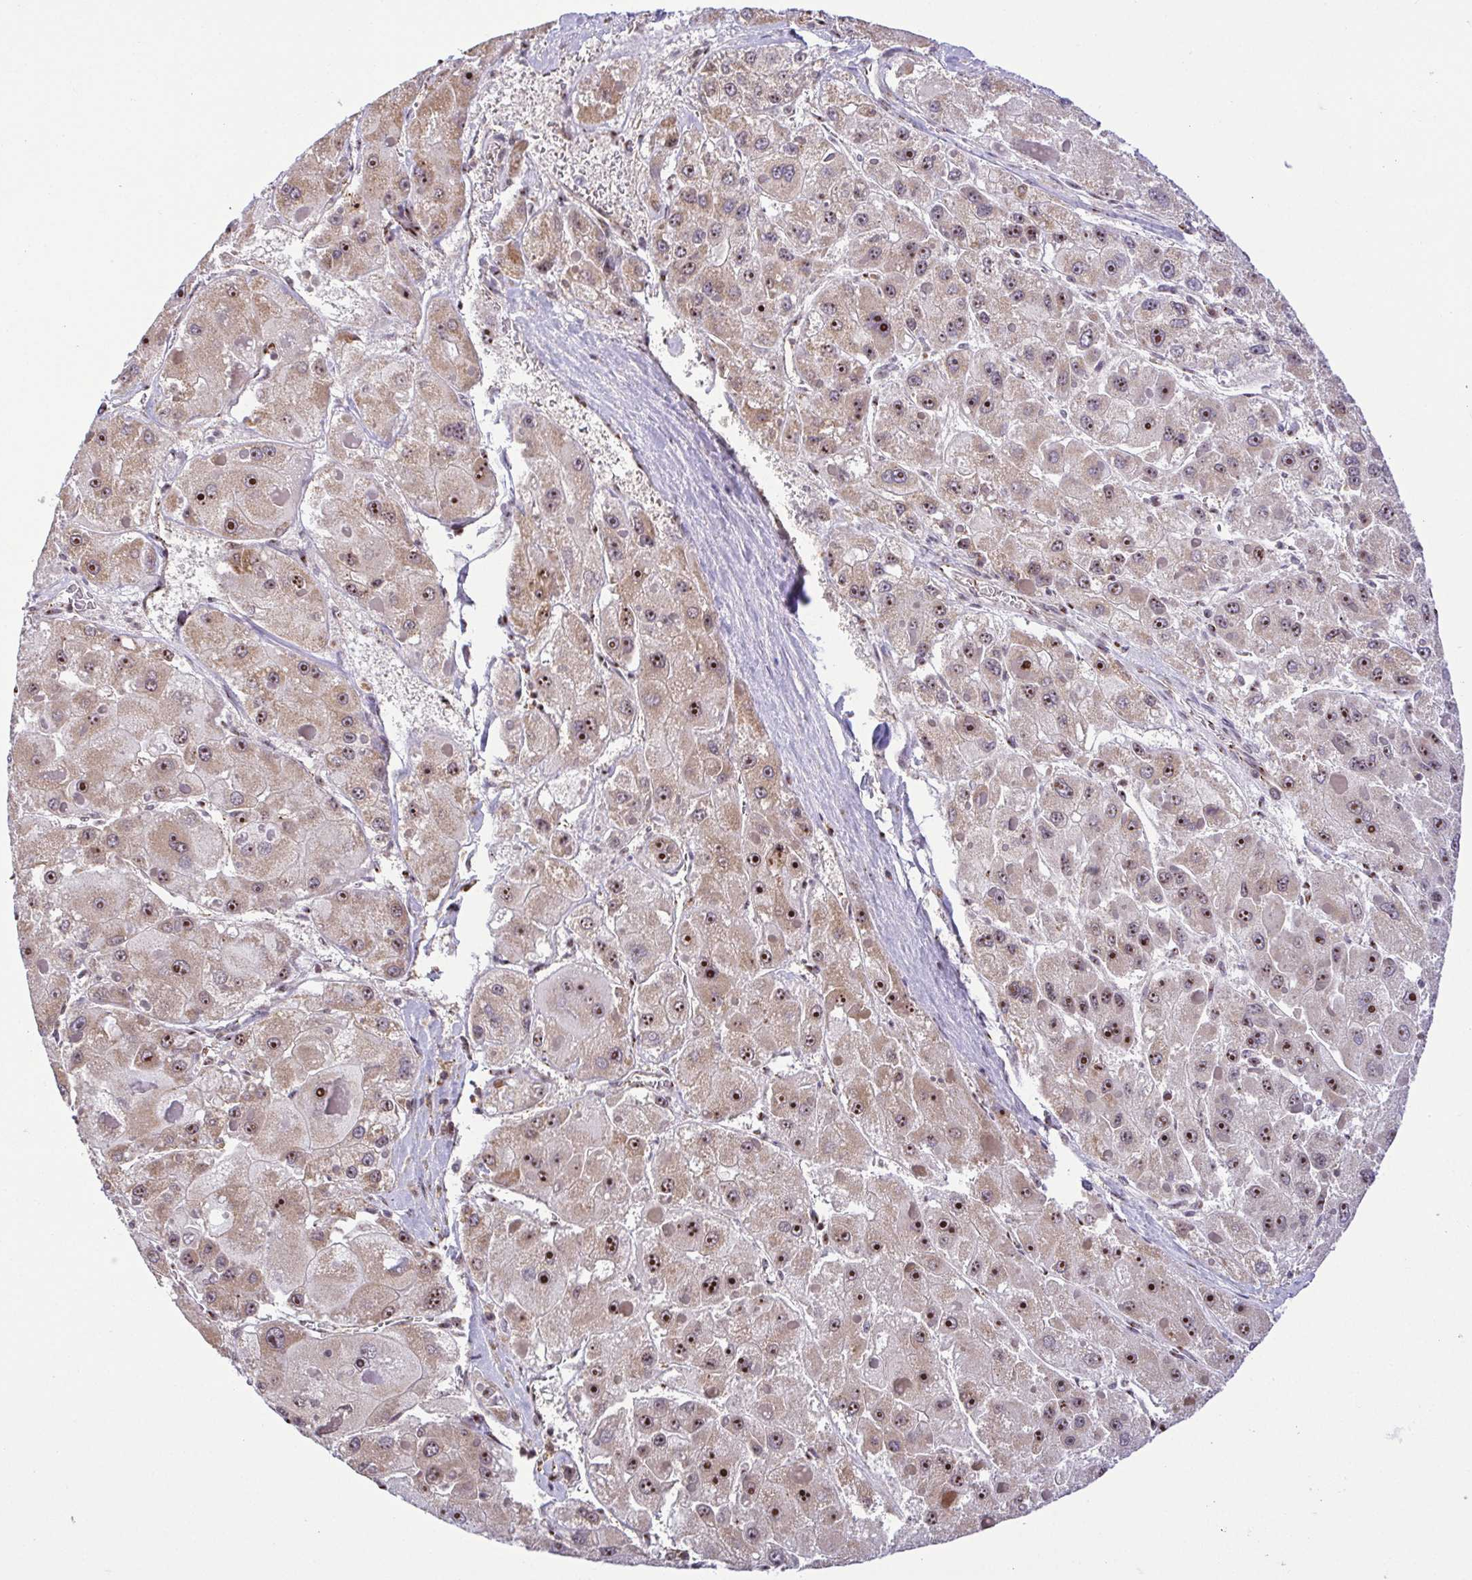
{"staining": {"intensity": "moderate", "quantity": "25%-75%", "location": "cytoplasmic/membranous,nuclear"}, "tissue": "liver cancer", "cell_type": "Tumor cells", "image_type": "cancer", "snomed": [{"axis": "morphology", "description": "Carcinoma, Hepatocellular, NOS"}, {"axis": "topography", "description": "Liver"}], "caption": "Immunohistochemistry histopathology image of neoplastic tissue: liver hepatocellular carcinoma stained using immunohistochemistry (IHC) demonstrates medium levels of moderate protein expression localized specifically in the cytoplasmic/membranous and nuclear of tumor cells, appearing as a cytoplasmic/membranous and nuclear brown color.", "gene": "RSL24D1", "patient": {"sex": "female", "age": 73}}